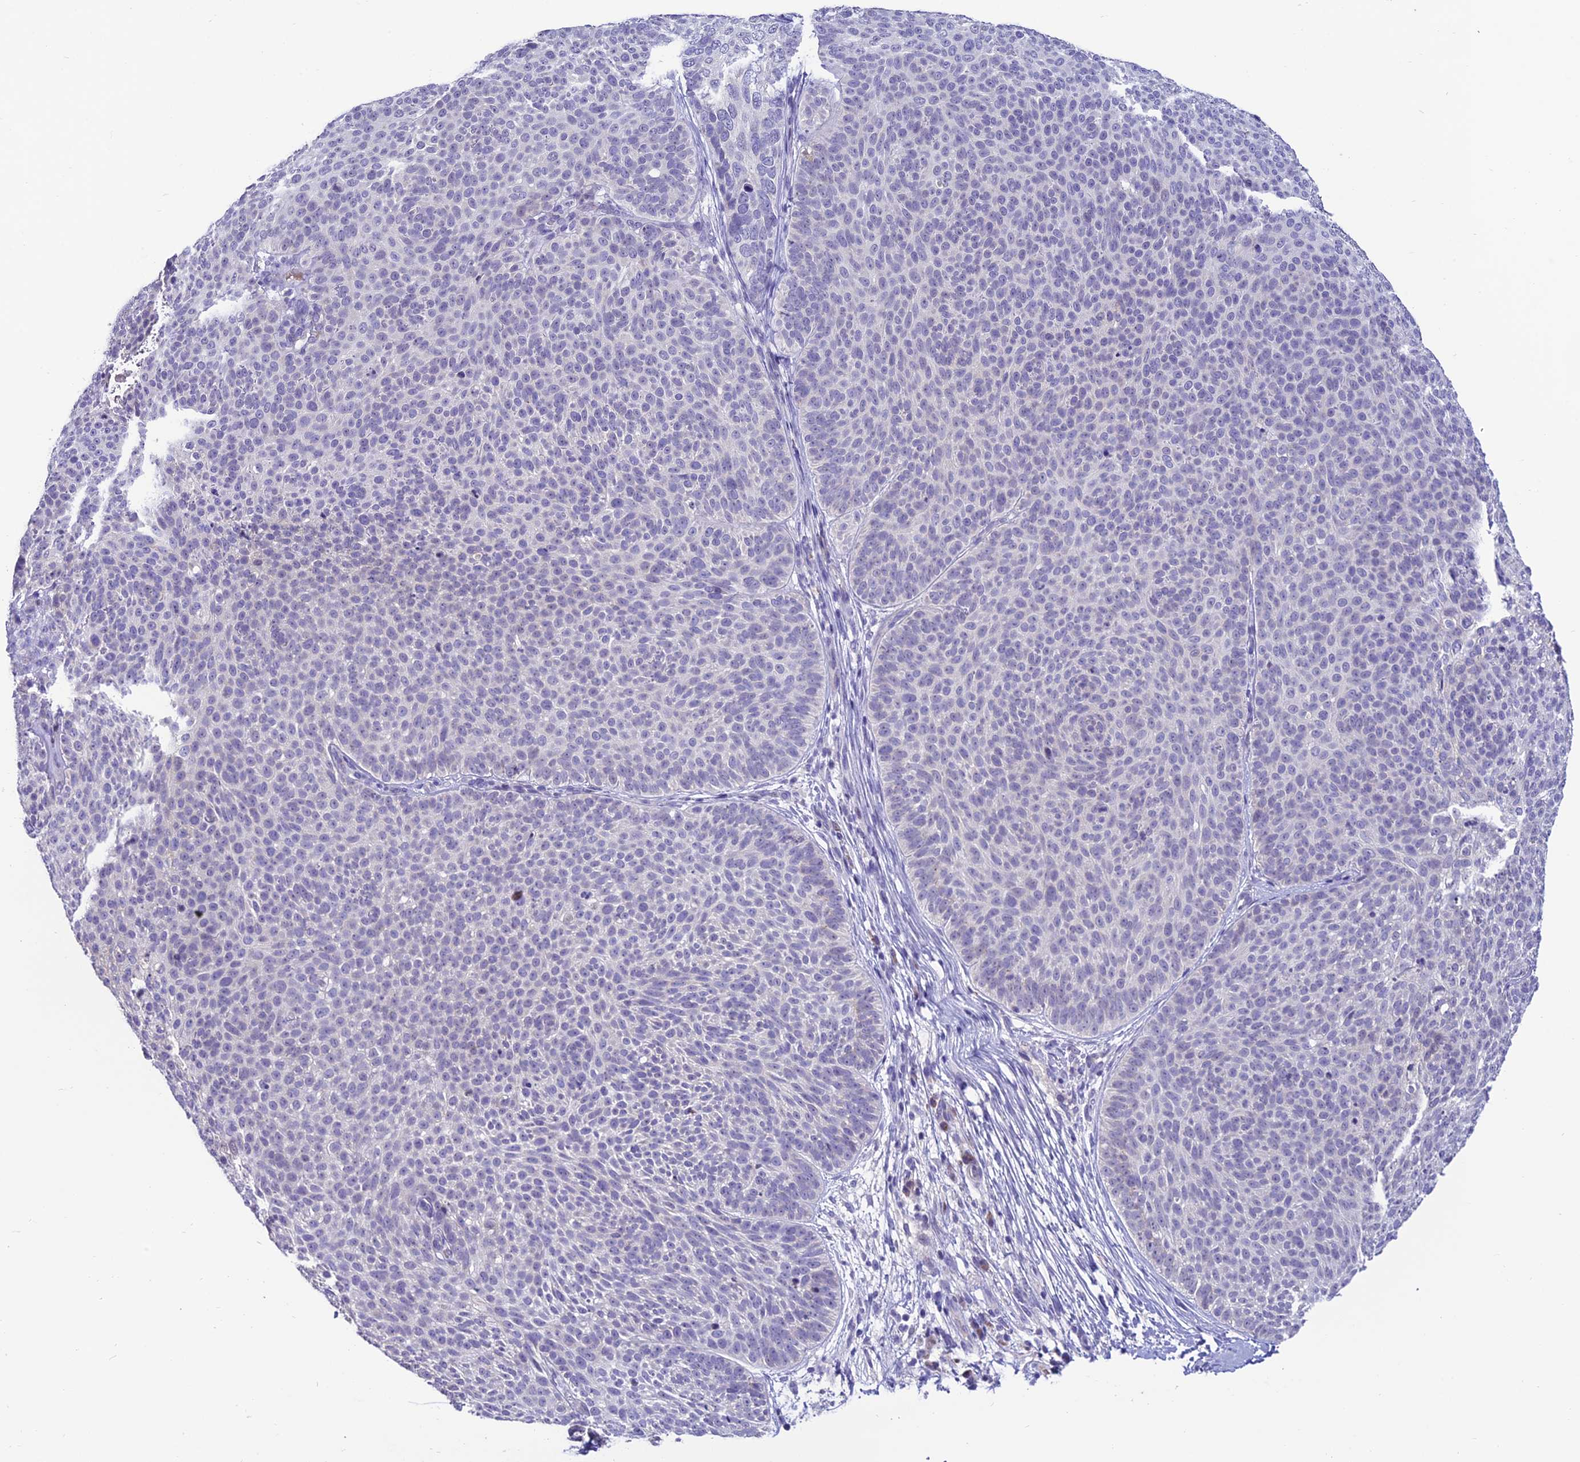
{"staining": {"intensity": "negative", "quantity": "none", "location": "none"}, "tissue": "skin cancer", "cell_type": "Tumor cells", "image_type": "cancer", "snomed": [{"axis": "morphology", "description": "Basal cell carcinoma"}, {"axis": "topography", "description": "Skin"}], "caption": "Immunohistochemistry of human skin basal cell carcinoma demonstrates no positivity in tumor cells.", "gene": "SLC10A1", "patient": {"sex": "male", "age": 85}}